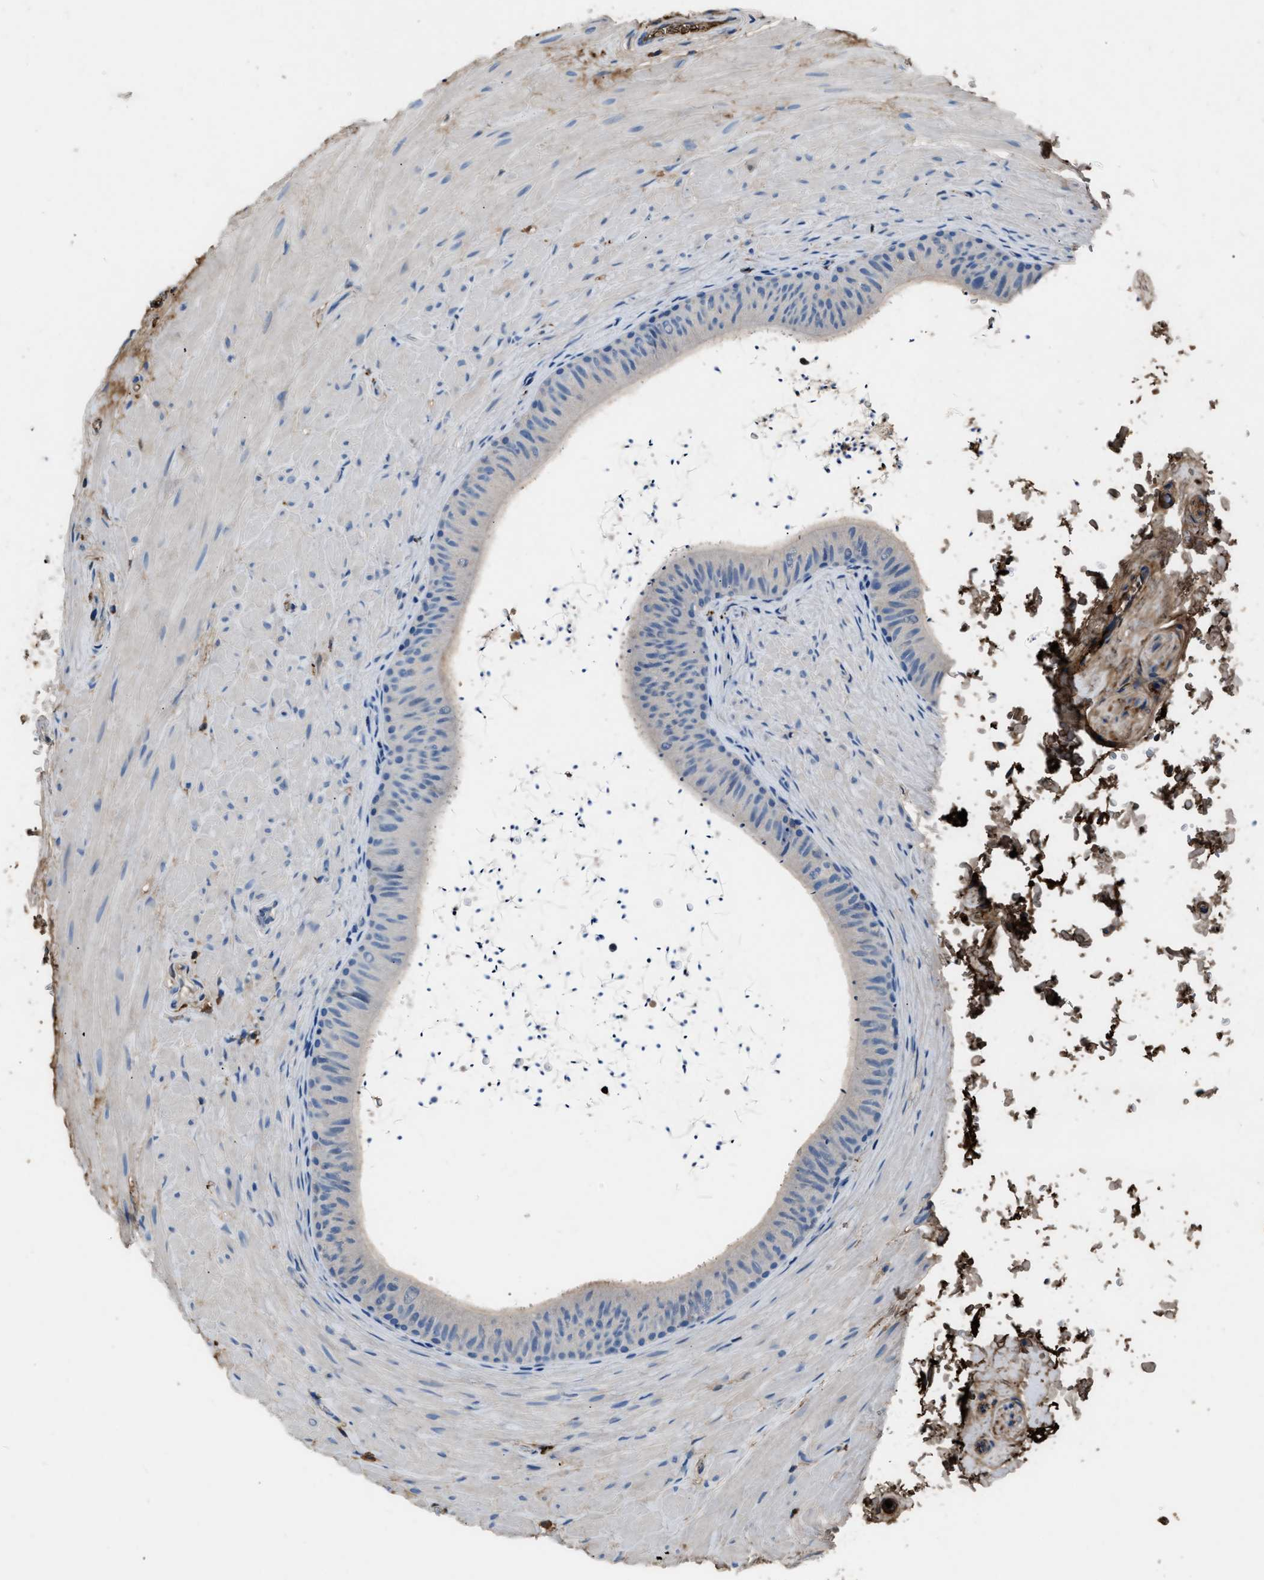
{"staining": {"intensity": "weak", "quantity": "<25%", "location": "cytoplasmic/membranous"}, "tissue": "epididymis", "cell_type": "Glandular cells", "image_type": "normal", "snomed": [{"axis": "morphology", "description": "Normal tissue, NOS"}, {"axis": "topography", "description": "Epididymis"}], "caption": "Immunohistochemistry (IHC) photomicrograph of normal epididymis: epididymis stained with DAB displays no significant protein positivity in glandular cells. The staining is performed using DAB brown chromogen with nuclei counter-stained in using hematoxylin.", "gene": "STC1", "patient": {"sex": "male", "age": 34}}